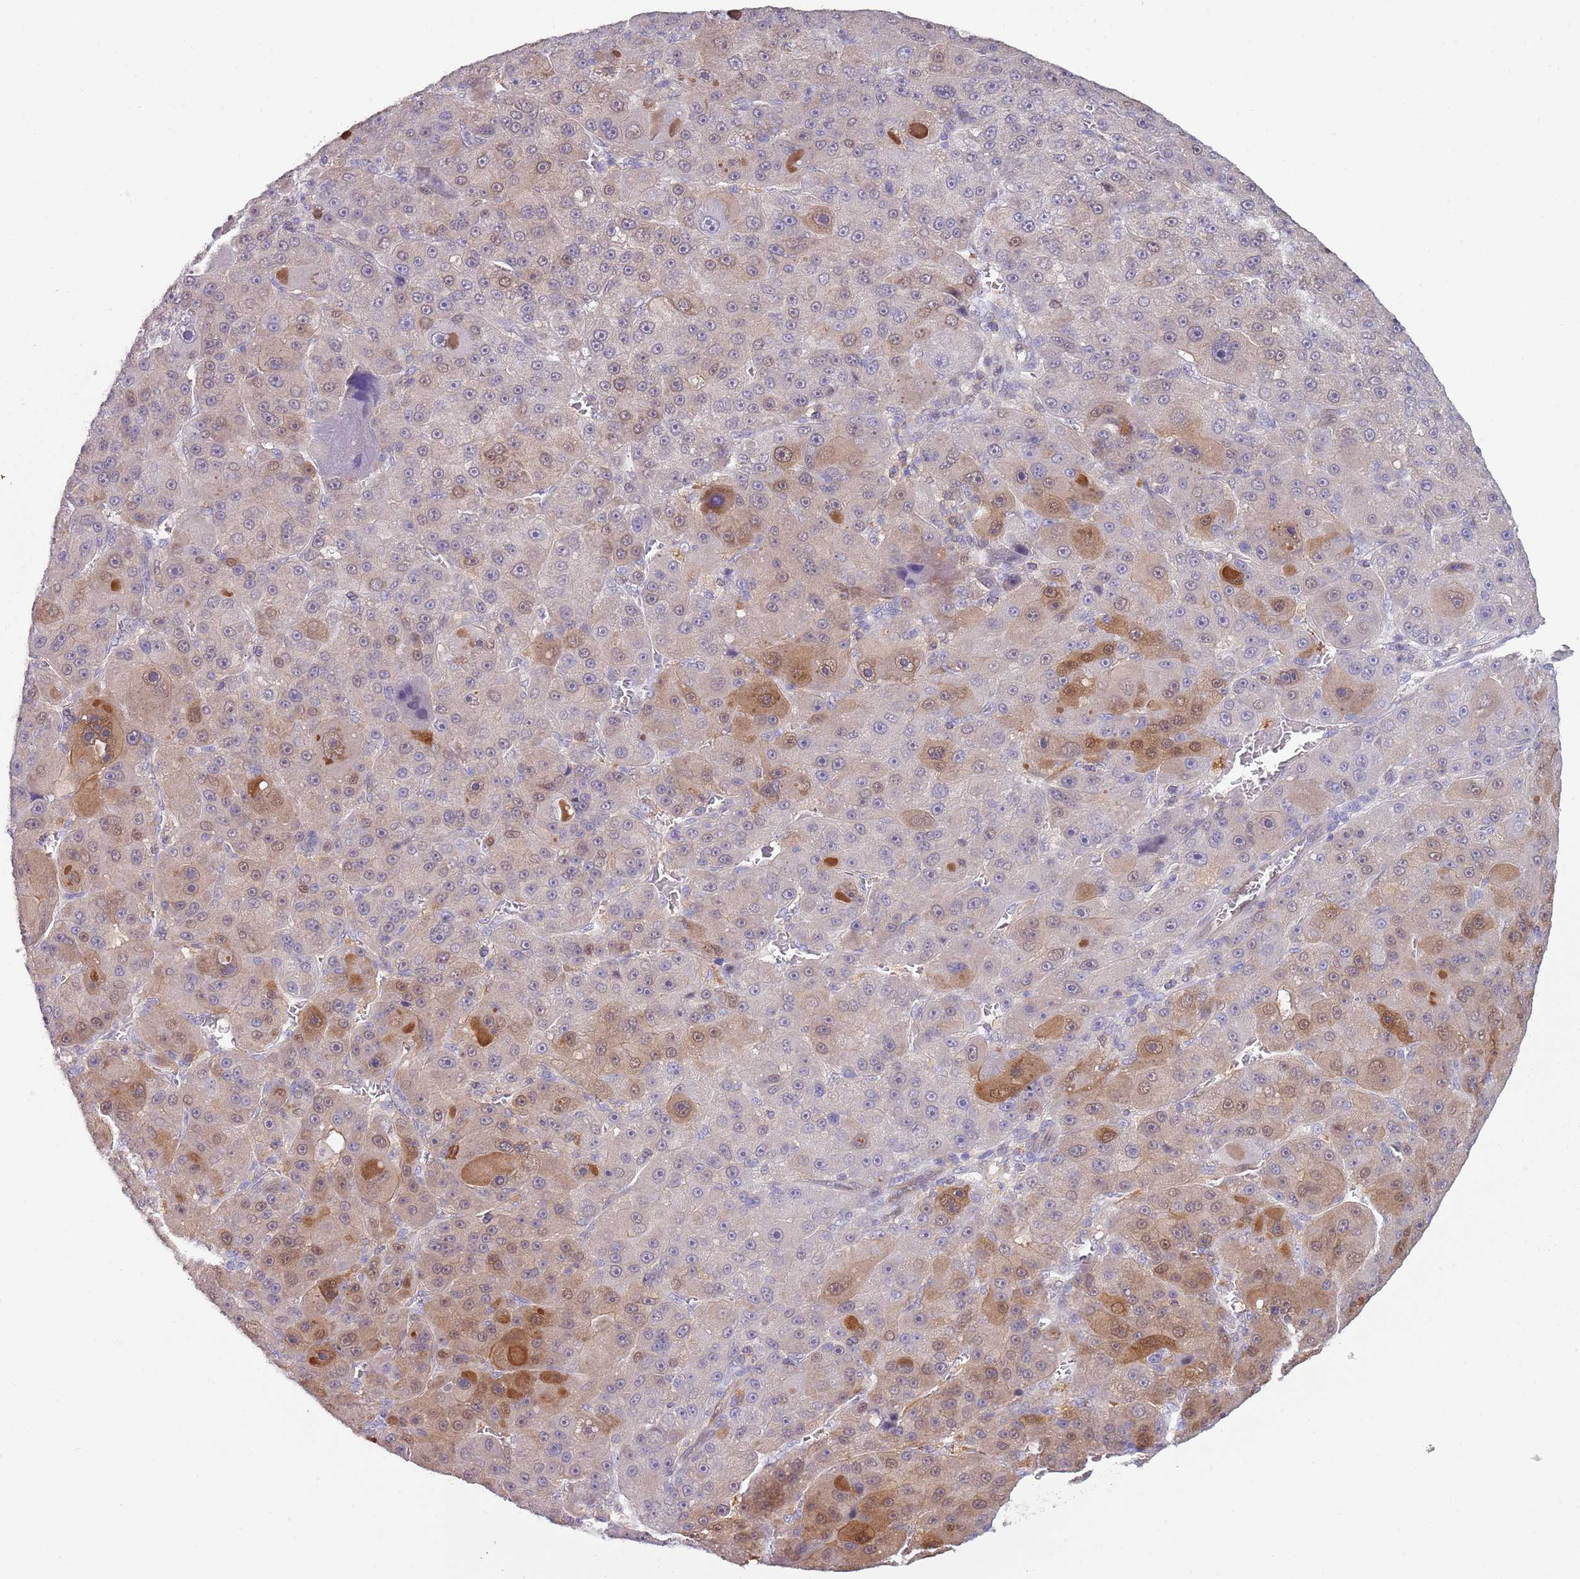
{"staining": {"intensity": "moderate", "quantity": "25%-75%", "location": "cytoplasmic/membranous"}, "tissue": "liver cancer", "cell_type": "Tumor cells", "image_type": "cancer", "snomed": [{"axis": "morphology", "description": "Carcinoma, Hepatocellular, NOS"}, {"axis": "topography", "description": "Liver"}], "caption": "Liver cancer (hepatocellular carcinoma) was stained to show a protein in brown. There is medium levels of moderate cytoplasmic/membranous staining in approximately 25%-75% of tumor cells.", "gene": "NBPF6", "patient": {"sex": "male", "age": 76}}